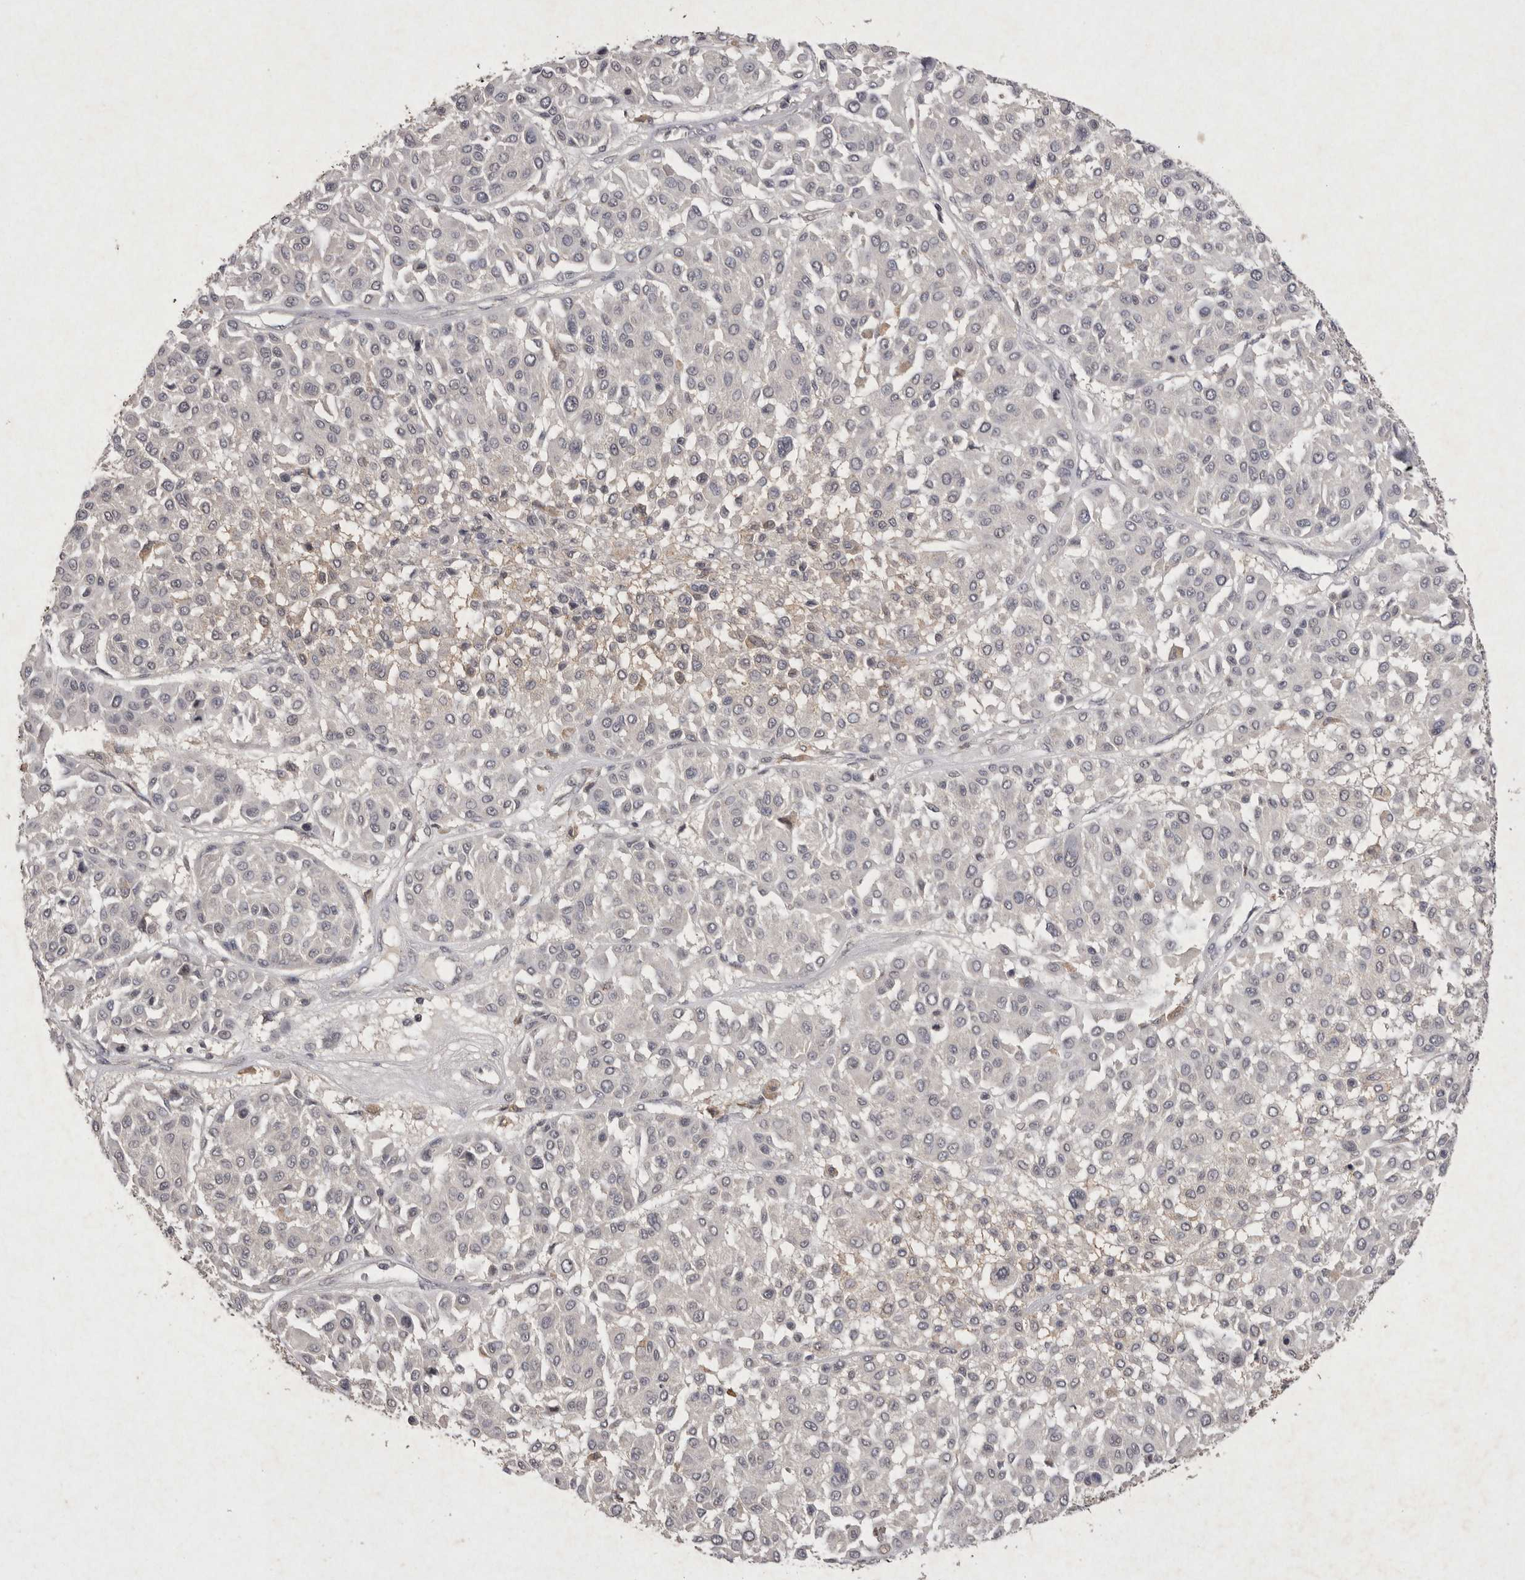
{"staining": {"intensity": "negative", "quantity": "none", "location": "none"}, "tissue": "melanoma", "cell_type": "Tumor cells", "image_type": "cancer", "snomed": [{"axis": "morphology", "description": "Malignant melanoma, Metastatic site"}, {"axis": "topography", "description": "Soft tissue"}], "caption": "Immunohistochemistry (IHC) histopathology image of neoplastic tissue: malignant melanoma (metastatic site) stained with DAB (3,3'-diaminobenzidine) exhibits no significant protein staining in tumor cells. (Stains: DAB immunohistochemistry (IHC) with hematoxylin counter stain, Microscopy: brightfield microscopy at high magnification).", "gene": "APLNR", "patient": {"sex": "male", "age": 41}}